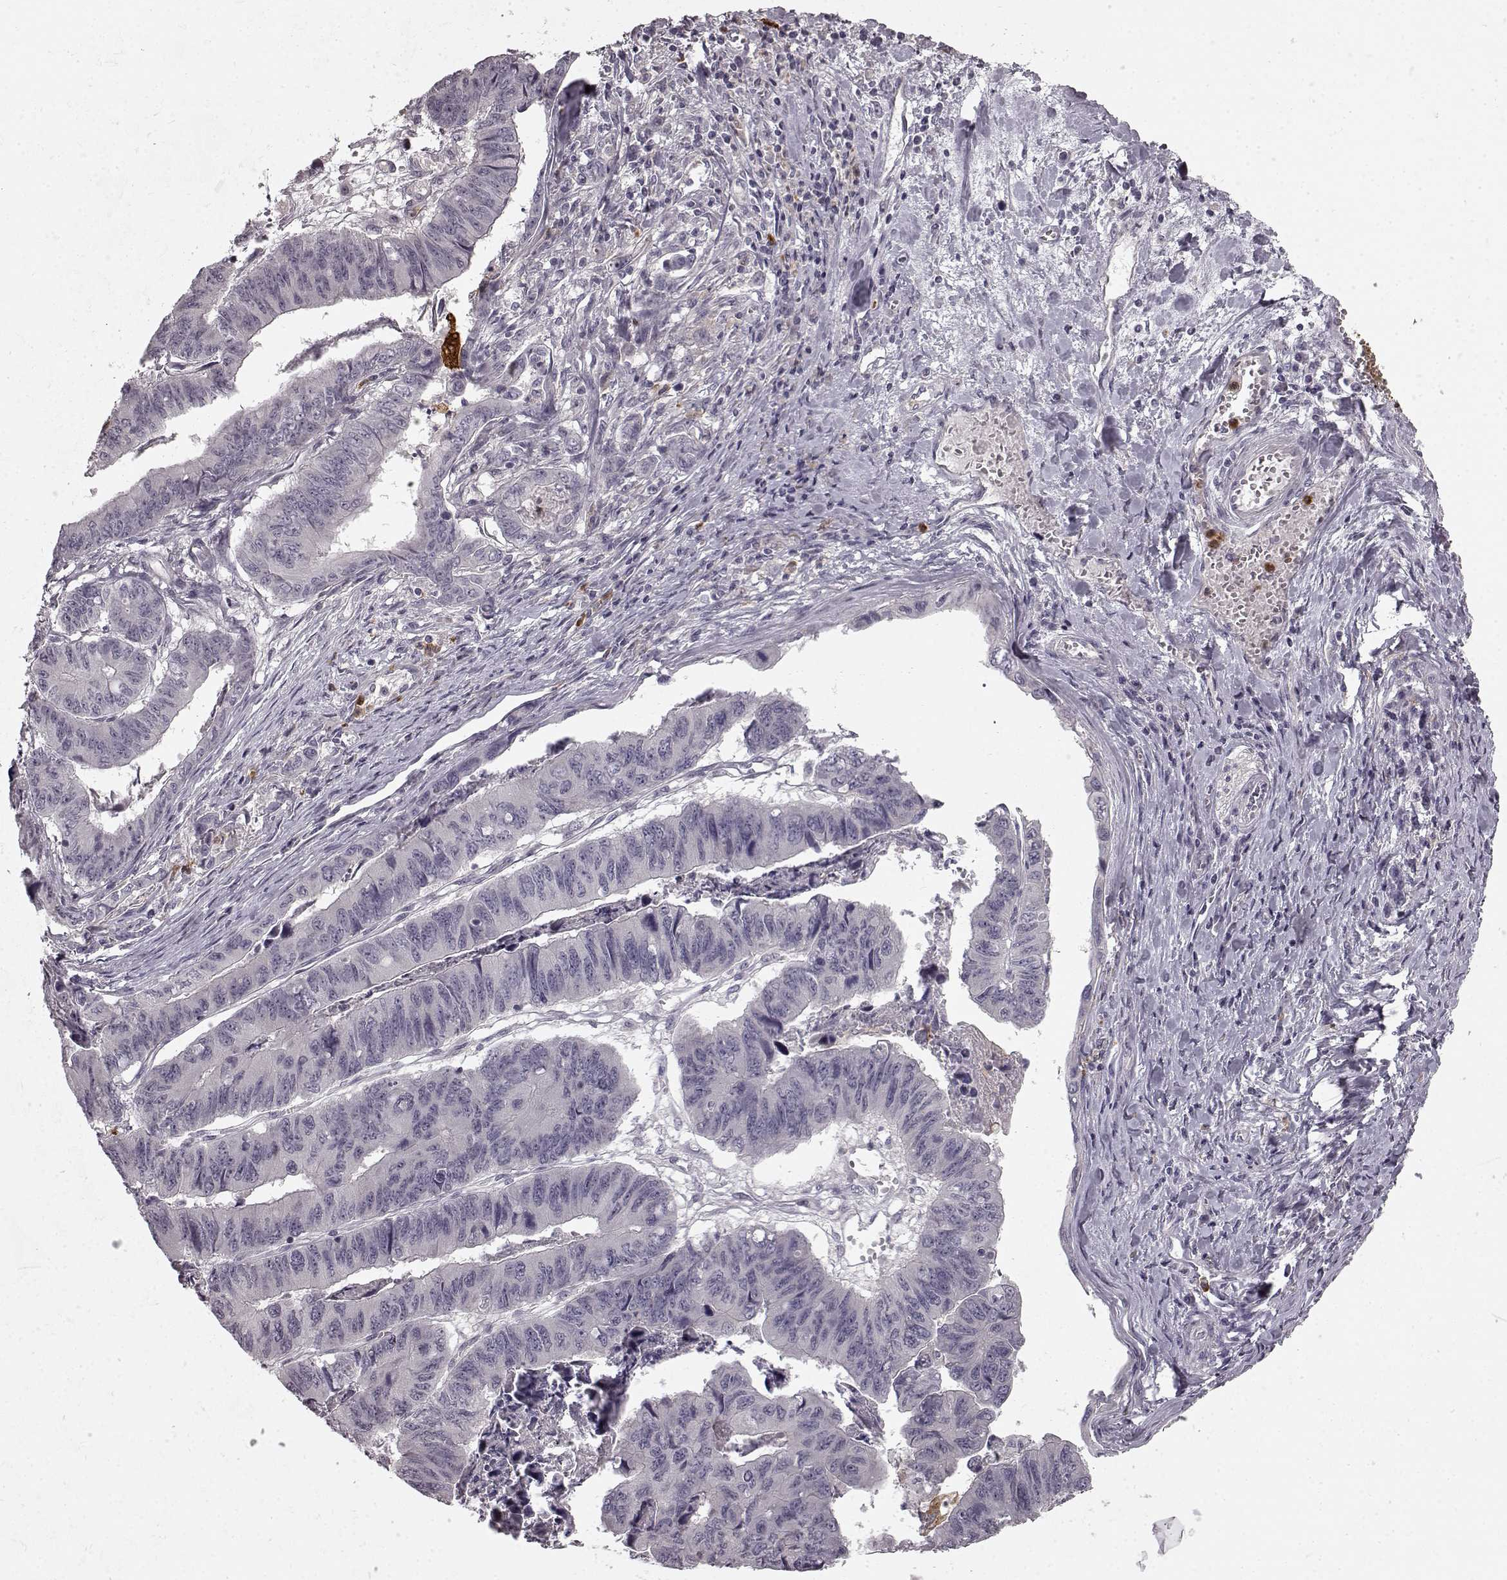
{"staining": {"intensity": "negative", "quantity": "none", "location": "none"}, "tissue": "stomach cancer", "cell_type": "Tumor cells", "image_type": "cancer", "snomed": [{"axis": "morphology", "description": "Adenocarcinoma, NOS"}, {"axis": "topography", "description": "Stomach, lower"}], "caption": "A photomicrograph of human stomach adenocarcinoma is negative for staining in tumor cells.", "gene": "CHIT1", "patient": {"sex": "male", "age": 77}}